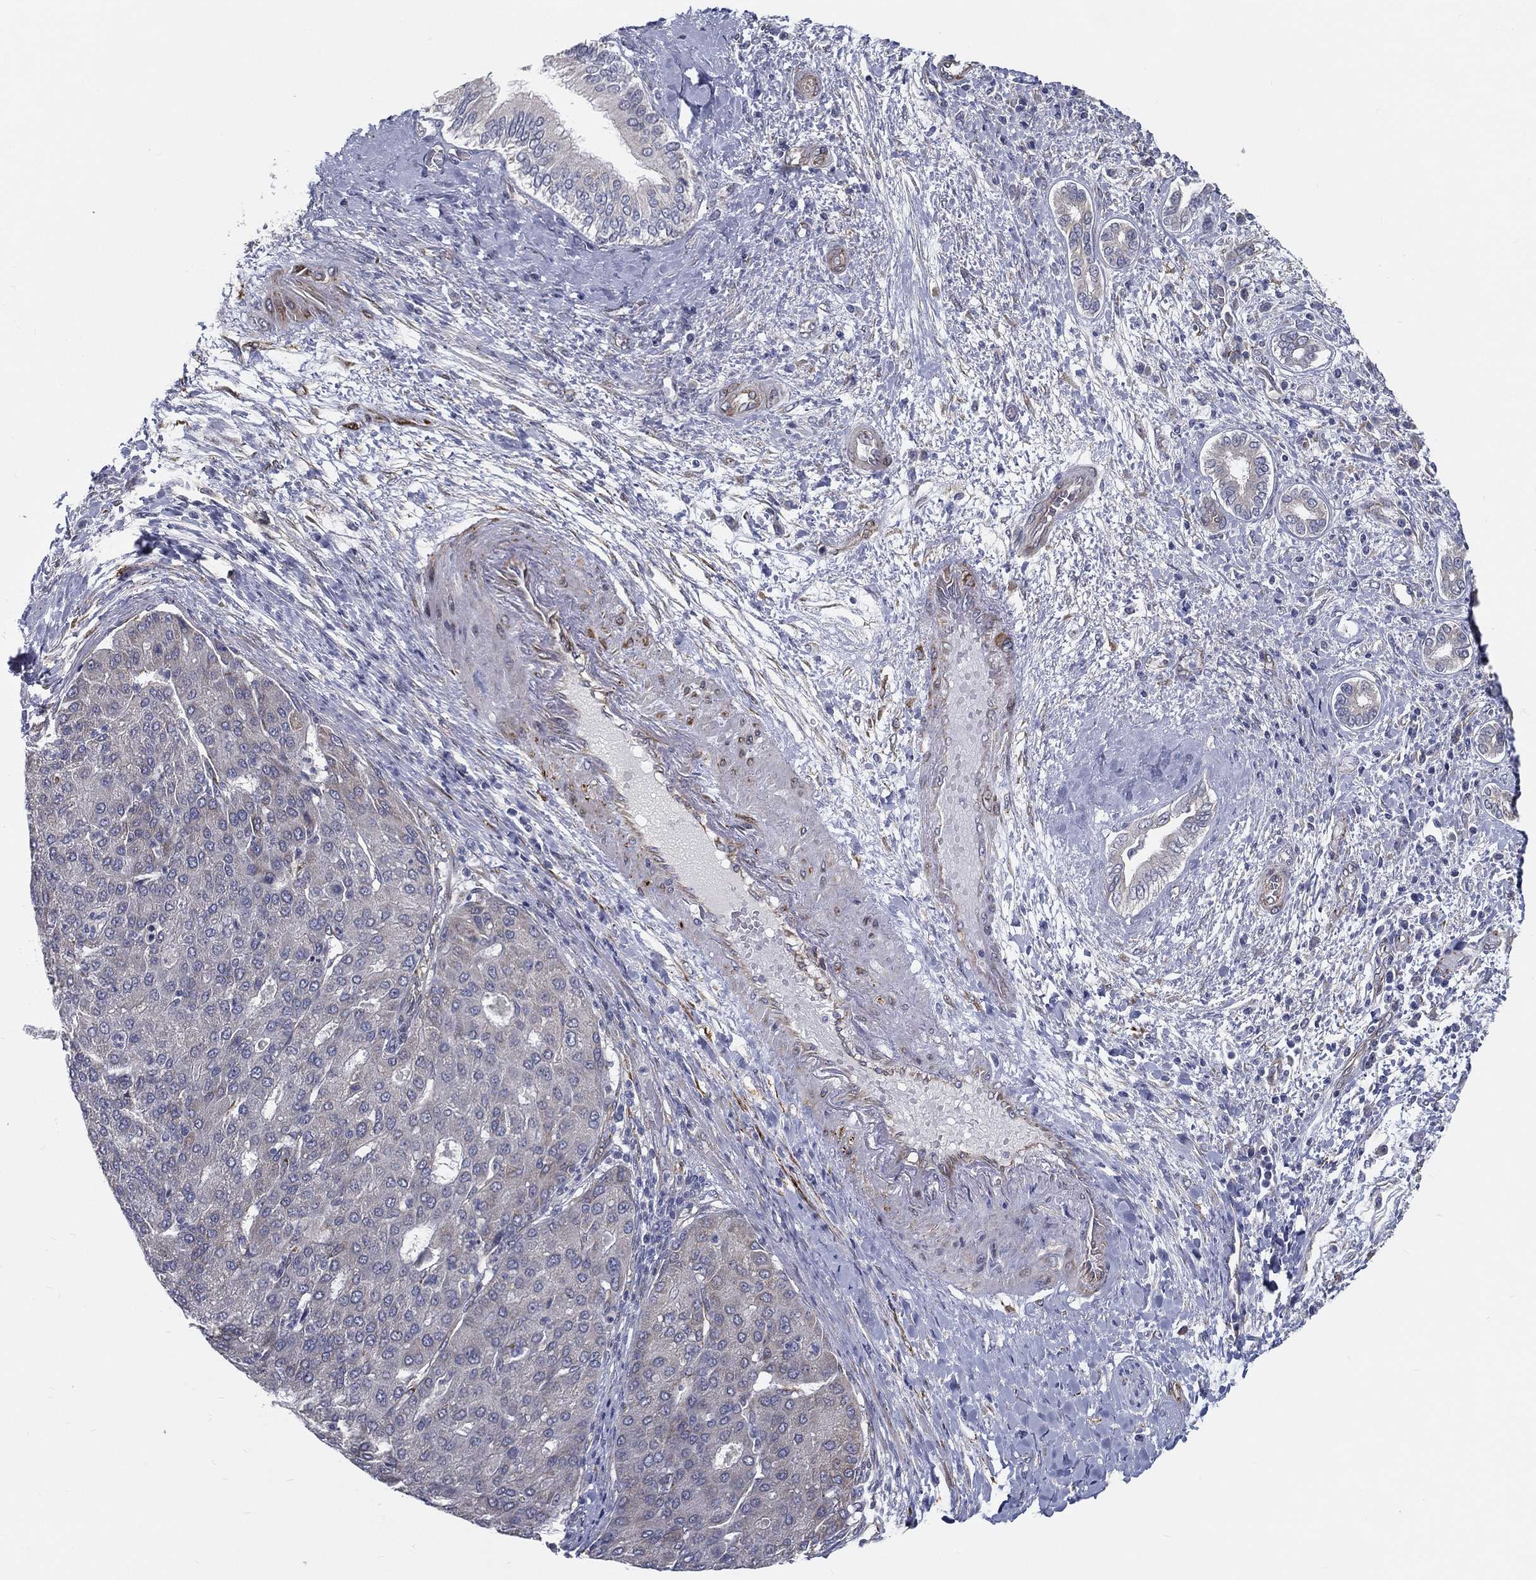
{"staining": {"intensity": "negative", "quantity": "none", "location": "none"}, "tissue": "liver cancer", "cell_type": "Tumor cells", "image_type": "cancer", "snomed": [{"axis": "morphology", "description": "Carcinoma, Hepatocellular, NOS"}, {"axis": "topography", "description": "Liver"}], "caption": "Immunohistochemistry of human hepatocellular carcinoma (liver) shows no expression in tumor cells.", "gene": "LRRC56", "patient": {"sex": "male", "age": 65}}